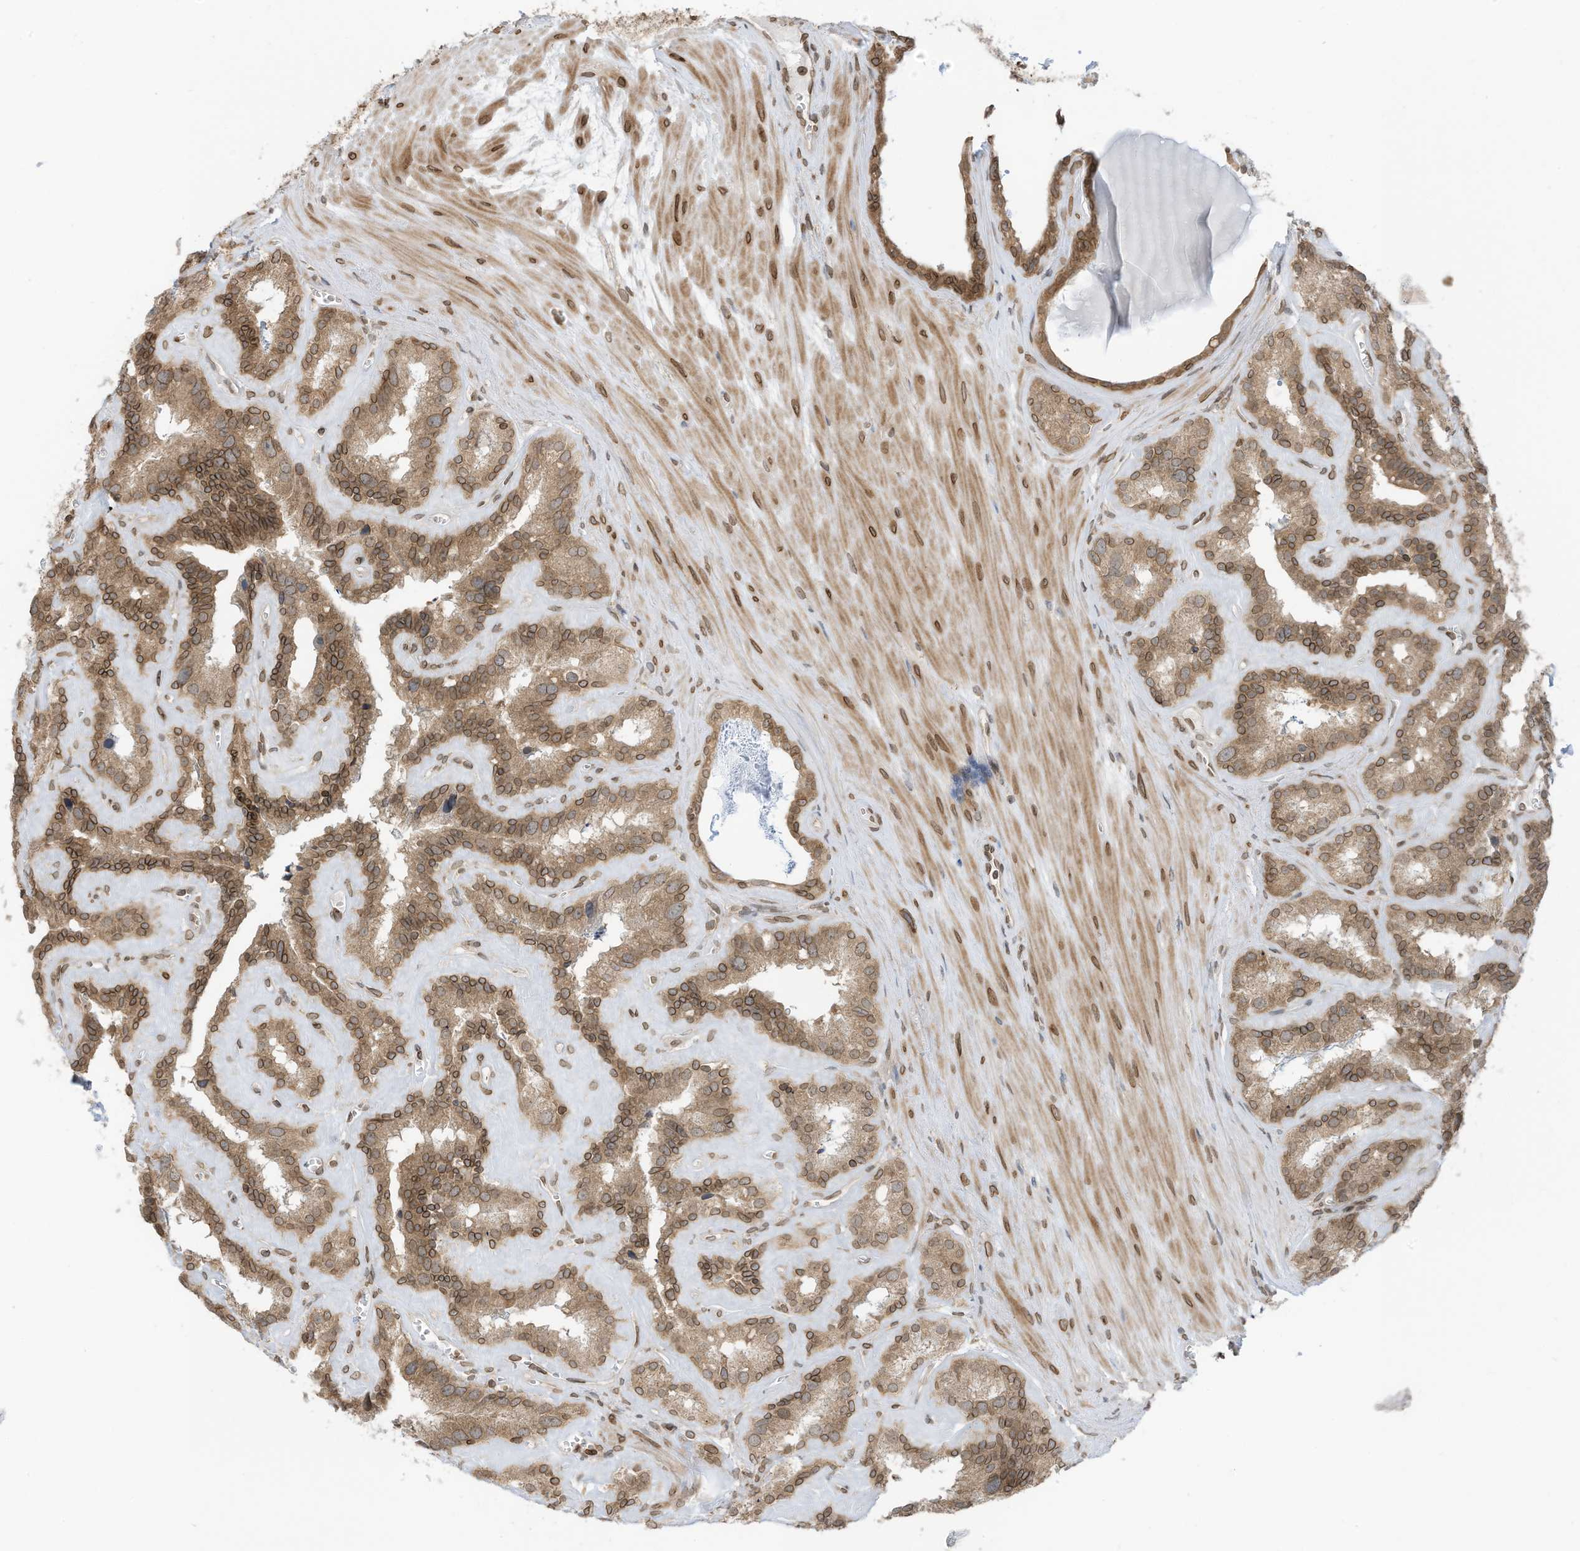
{"staining": {"intensity": "moderate", "quantity": ">75%", "location": "cytoplasmic/membranous,nuclear"}, "tissue": "seminal vesicle", "cell_type": "Glandular cells", "image_type": "normal", "snomed": [{"axis": "morphology", "description": "Normal tissue, NOS"}, {"axis": "topography", "description": "Prostate"}, {"axis": "topography", "description": "Seminal veicle"}], "caption": "Brown immunohistochemical staining in normal seminal vesicle displays moderate cytoplasmic/membranous,nuclear positivity in approximately >75% of glandular cells. (IHC, brightfield microscopy, high magnification).", "gene": "RABL3", "patient": {"sex": "male", "age": 59}}